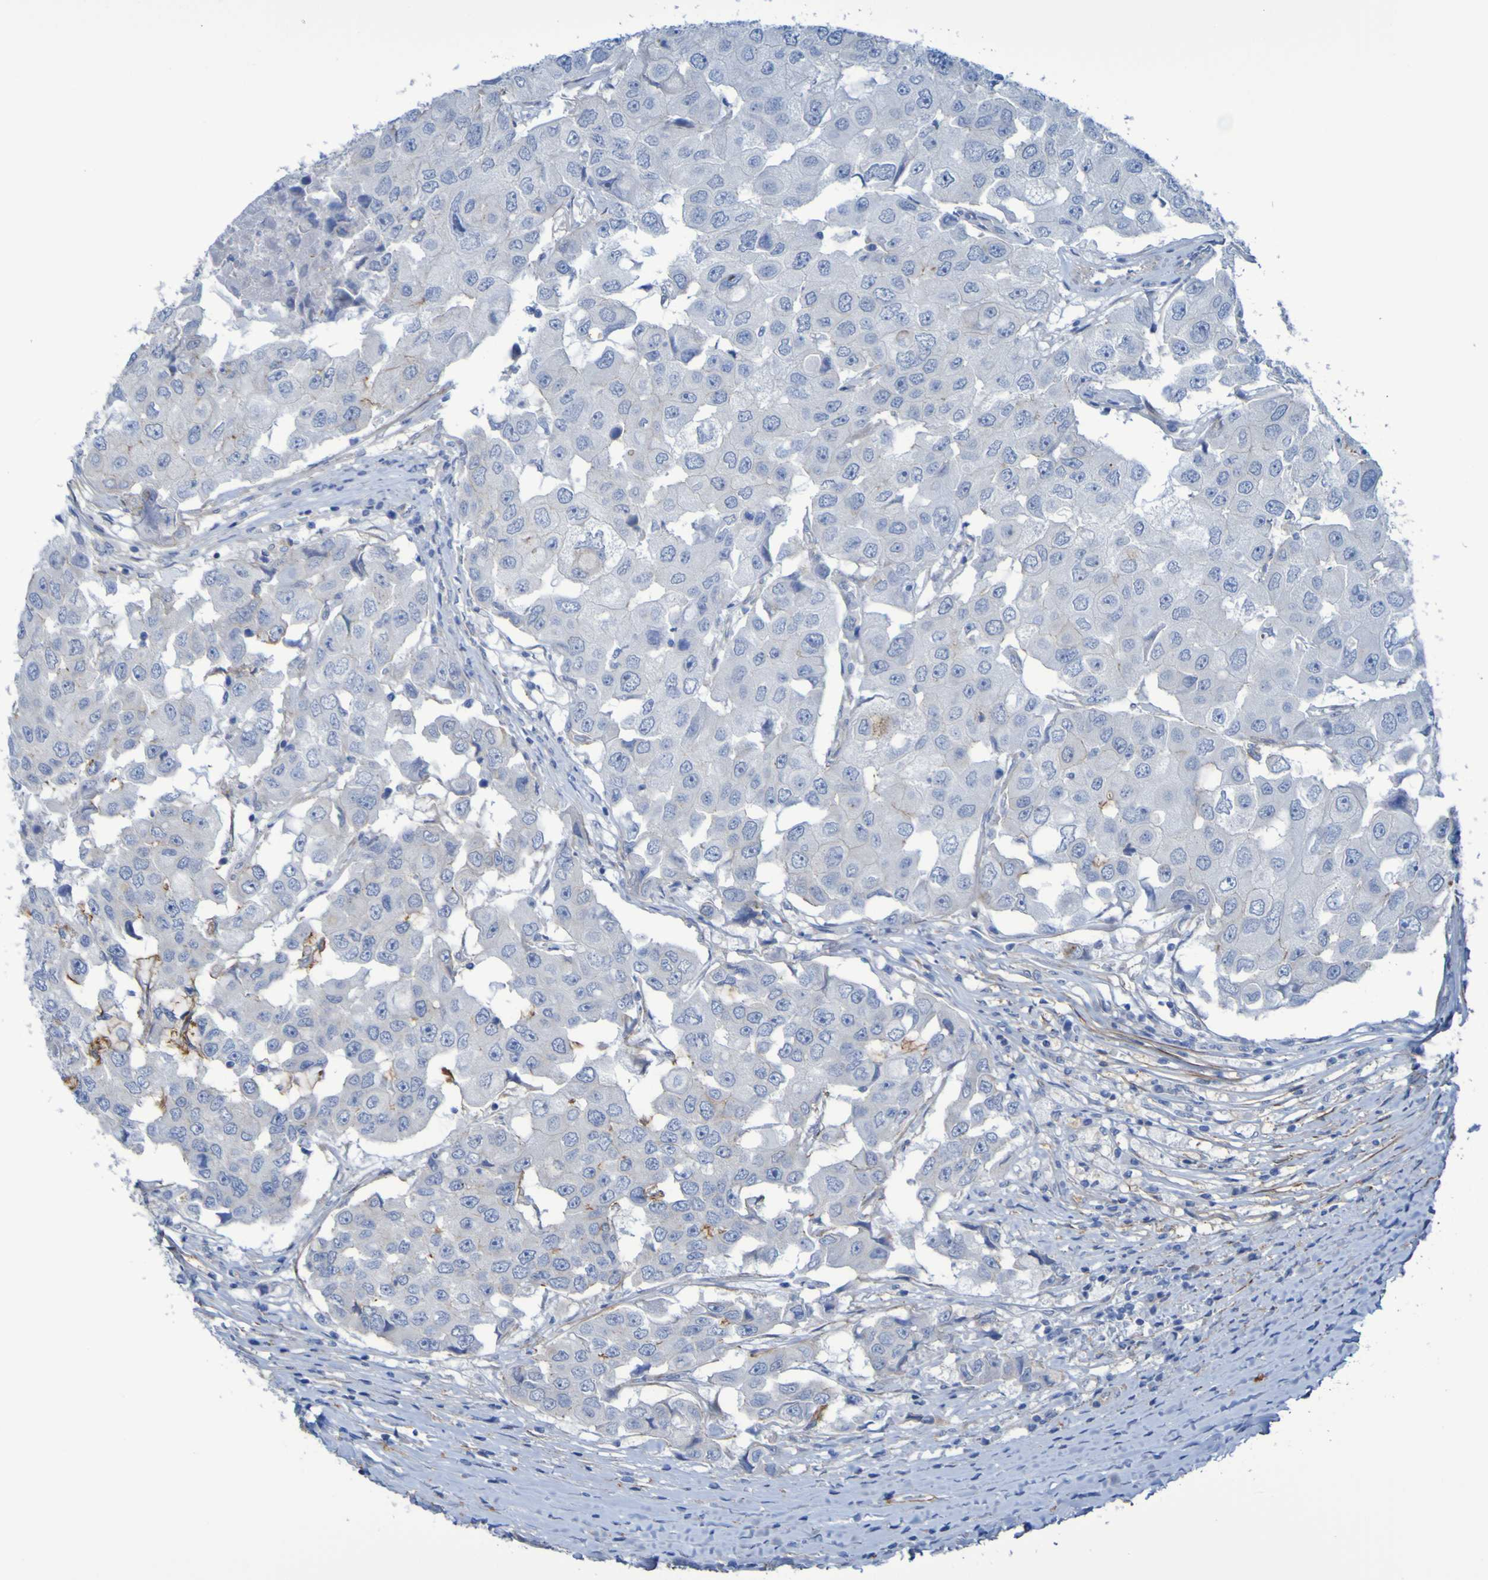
{"staining": {"intensity": "negative", "quantity": "none", "location": "none"}, "tissue": "breast cancer", "cell_type": "Tumor cells", "image_type": "cancer", "snomed": [{"axis": "morphology", "description": "Duct carcinoma"}, {"axis": "topography", "description": "Breast"}], "caption": "This micrograph is of breast cancer stained with IHC to label a protein in brown with the nuclei are counter-stained blue. There is no staining in tumor cells.", "gene": "LPP", "patient": {"sex": "female", "age": 27}}